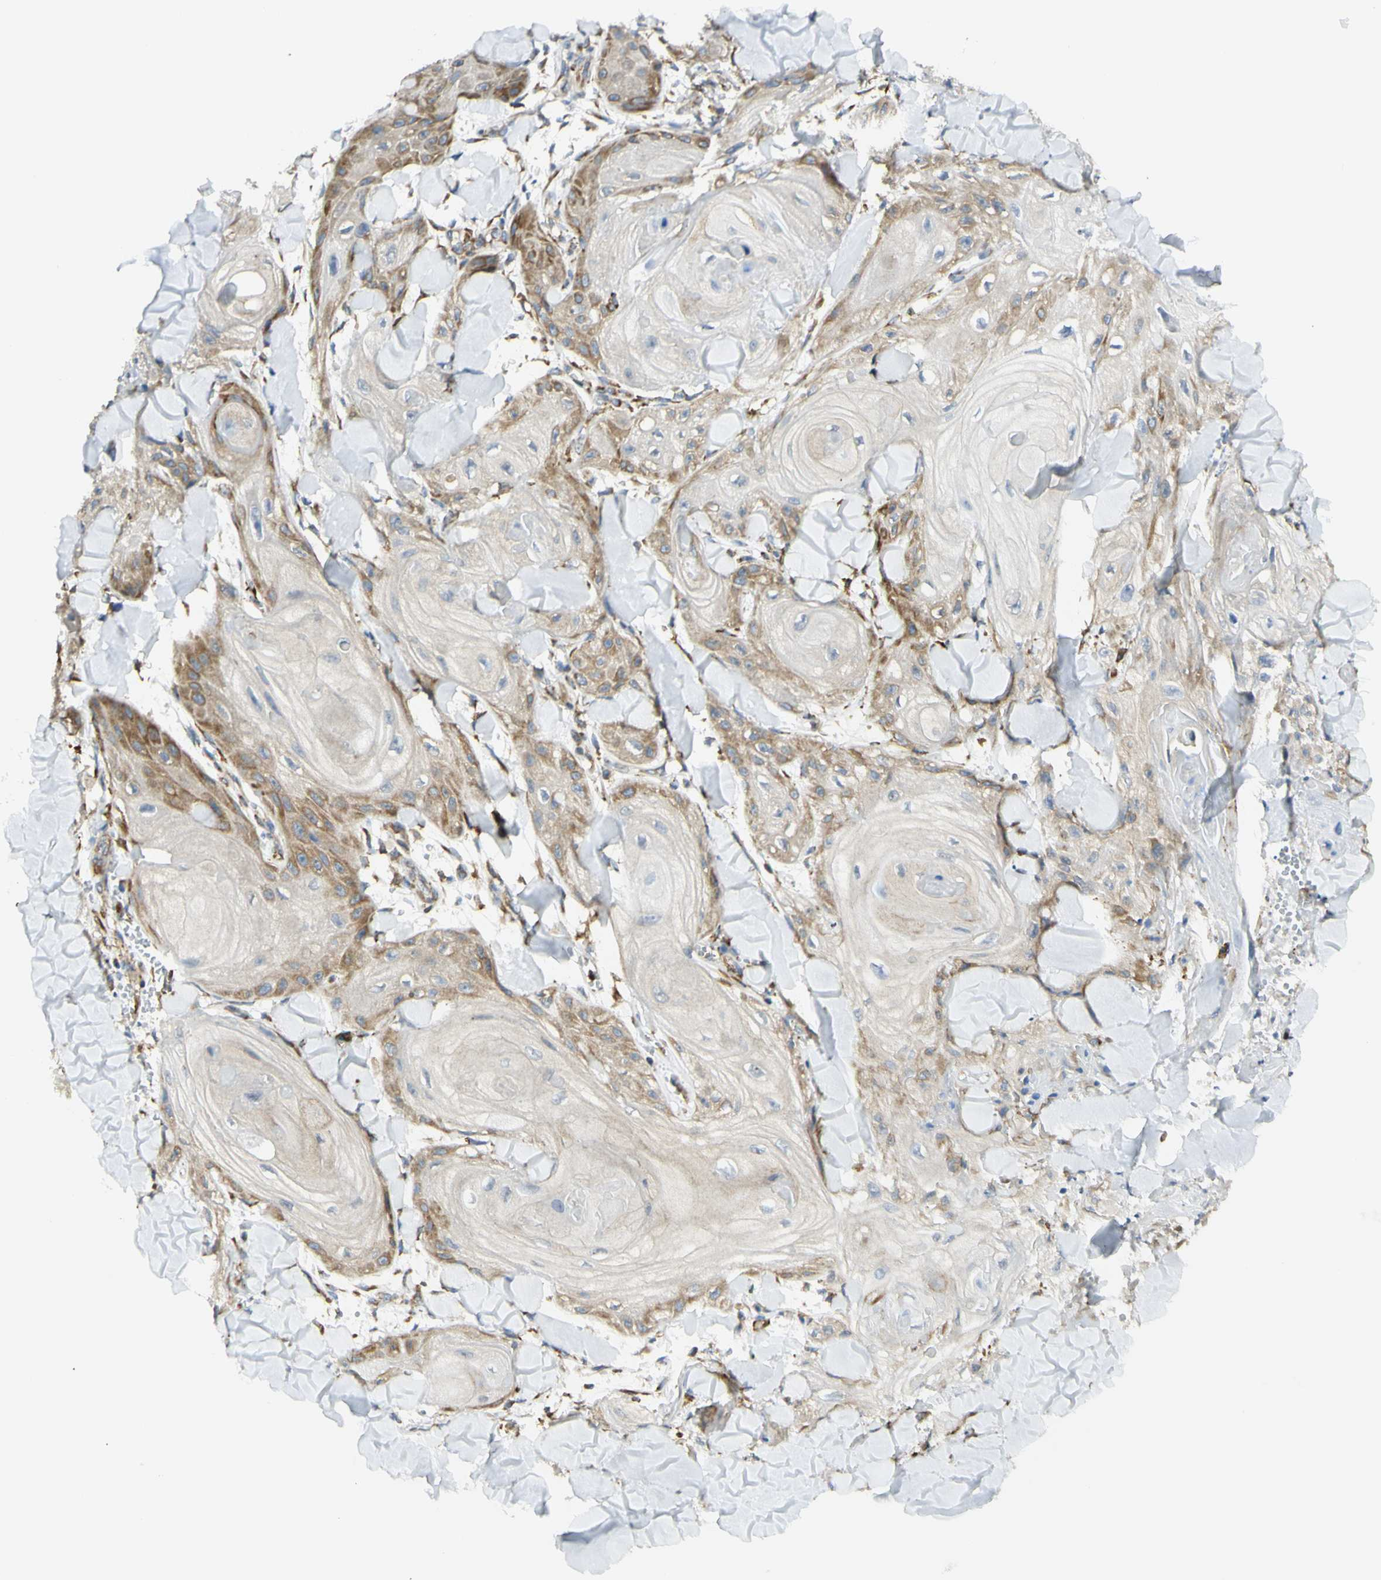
{"staining": {"intensity": "moderate", "quantity": "<25%", "location": "cytoplasmic/membranous"}, "tissue": "skin cancer", "cell_type": "Tumor cells", "image_type": "cancer", "snomed": [{"axis": "morphology", "description": "Squamous cell carcinoma, NOS"}, {"axis": "topography", "description": "Skin"}], "caption": "Tumor cells show low levels of moderate cytoplasmic/membranous expression in about <25% of cells in skin cancer.", "gene": "MANF", "patient": {"sex": "male", "age": 74}}